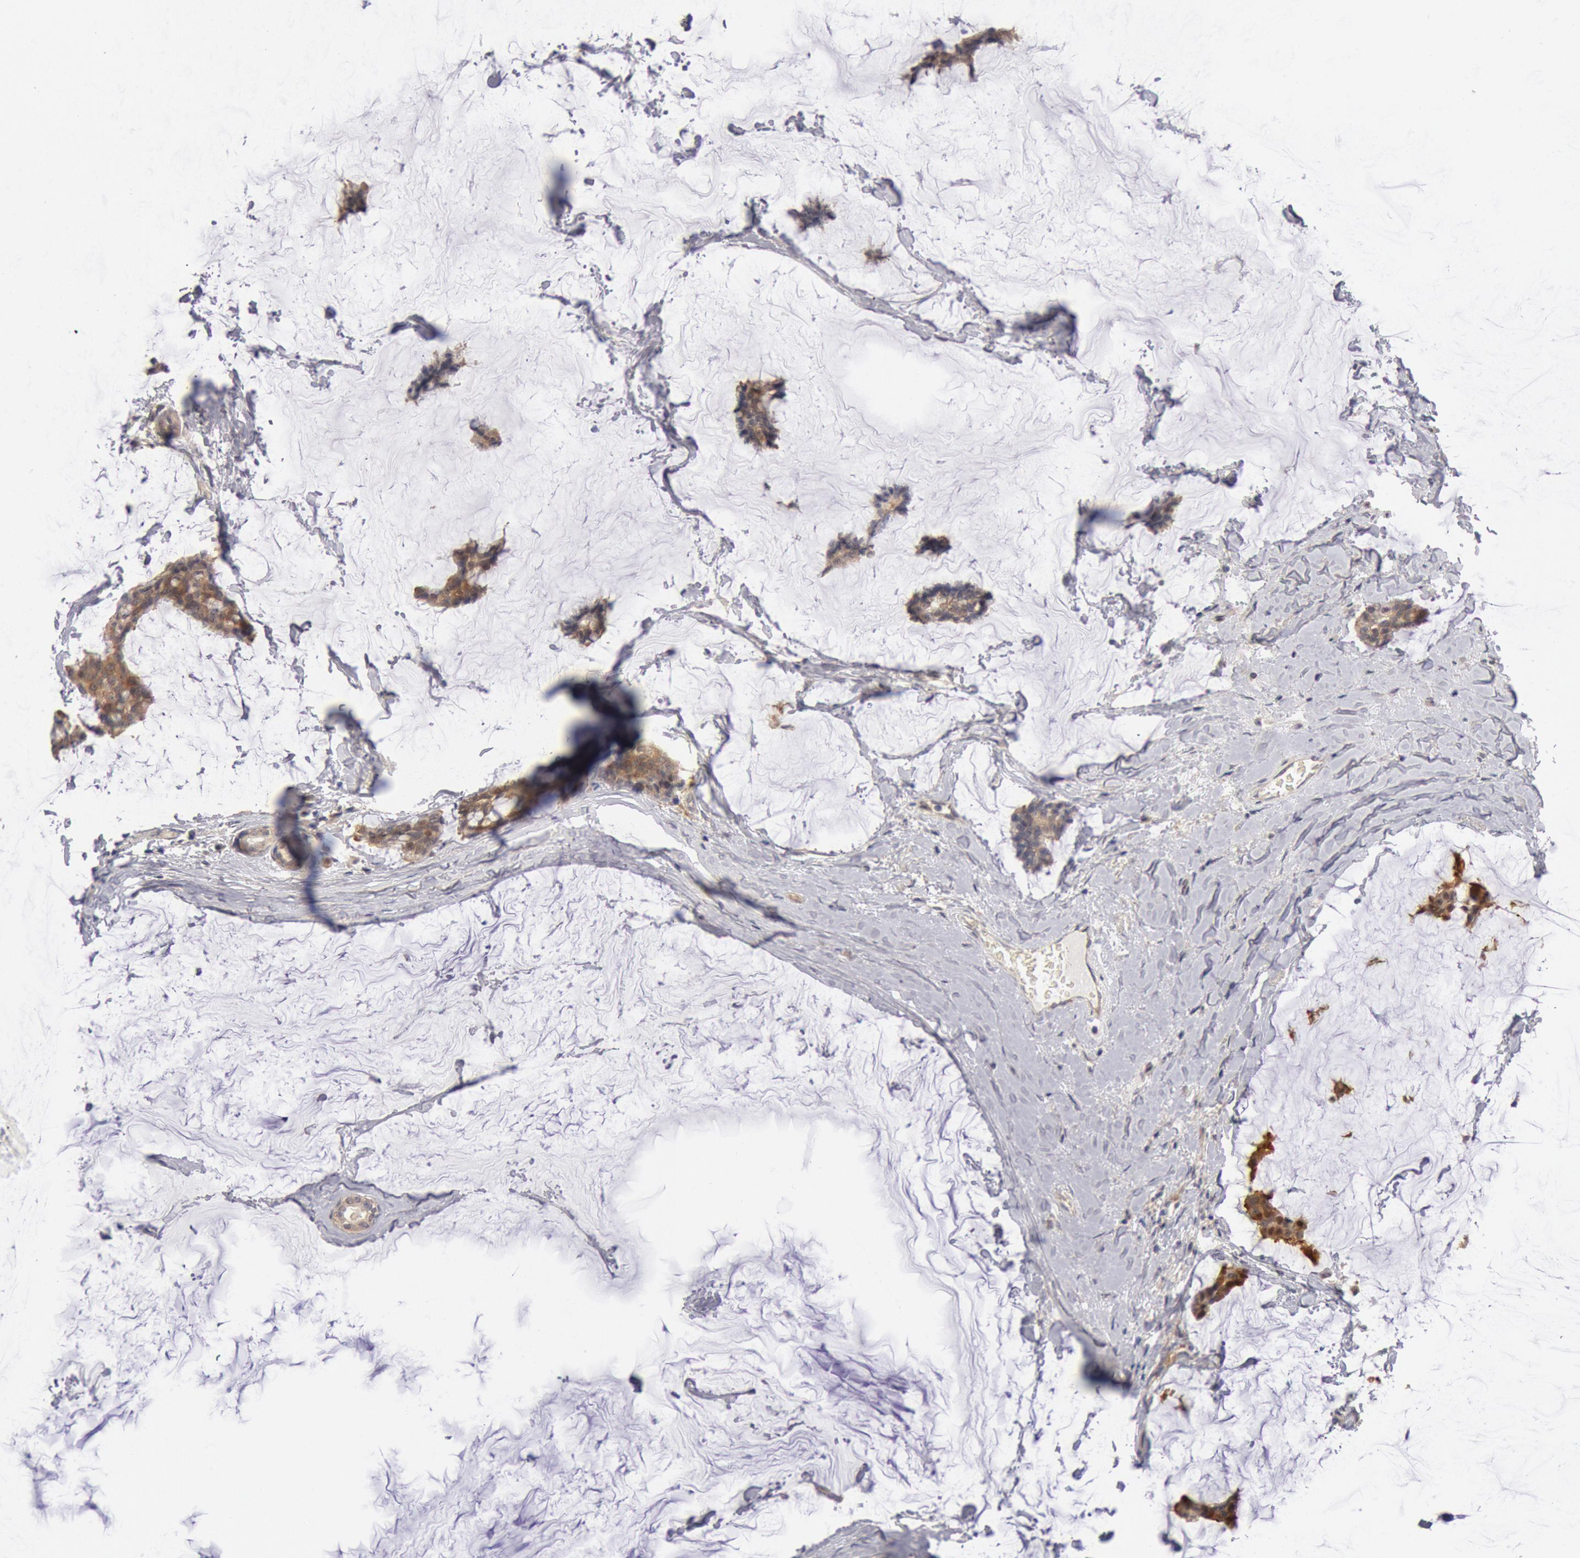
{"staining": {"intensity": "weak", "quantity": ">75%", "location": "cytoplasmic/membranous"}, "tissue": "breast cancer", "cell_type": "Tumor cells", "image_type": "cancer", "snomed": [{"axis": "morphology", "description": "Duct carcinoma"}, {"axis": "topography", "description": "Breast"}], "caption": "This is an image of immunohistochemistry (IHC) staining of breast intraductal carcinoma, which shows weak expression in the cytoplasmic/membranous of tumor cells.", "gene": "DNAJA1", "patient": {"sex": "female", "age": 93}}